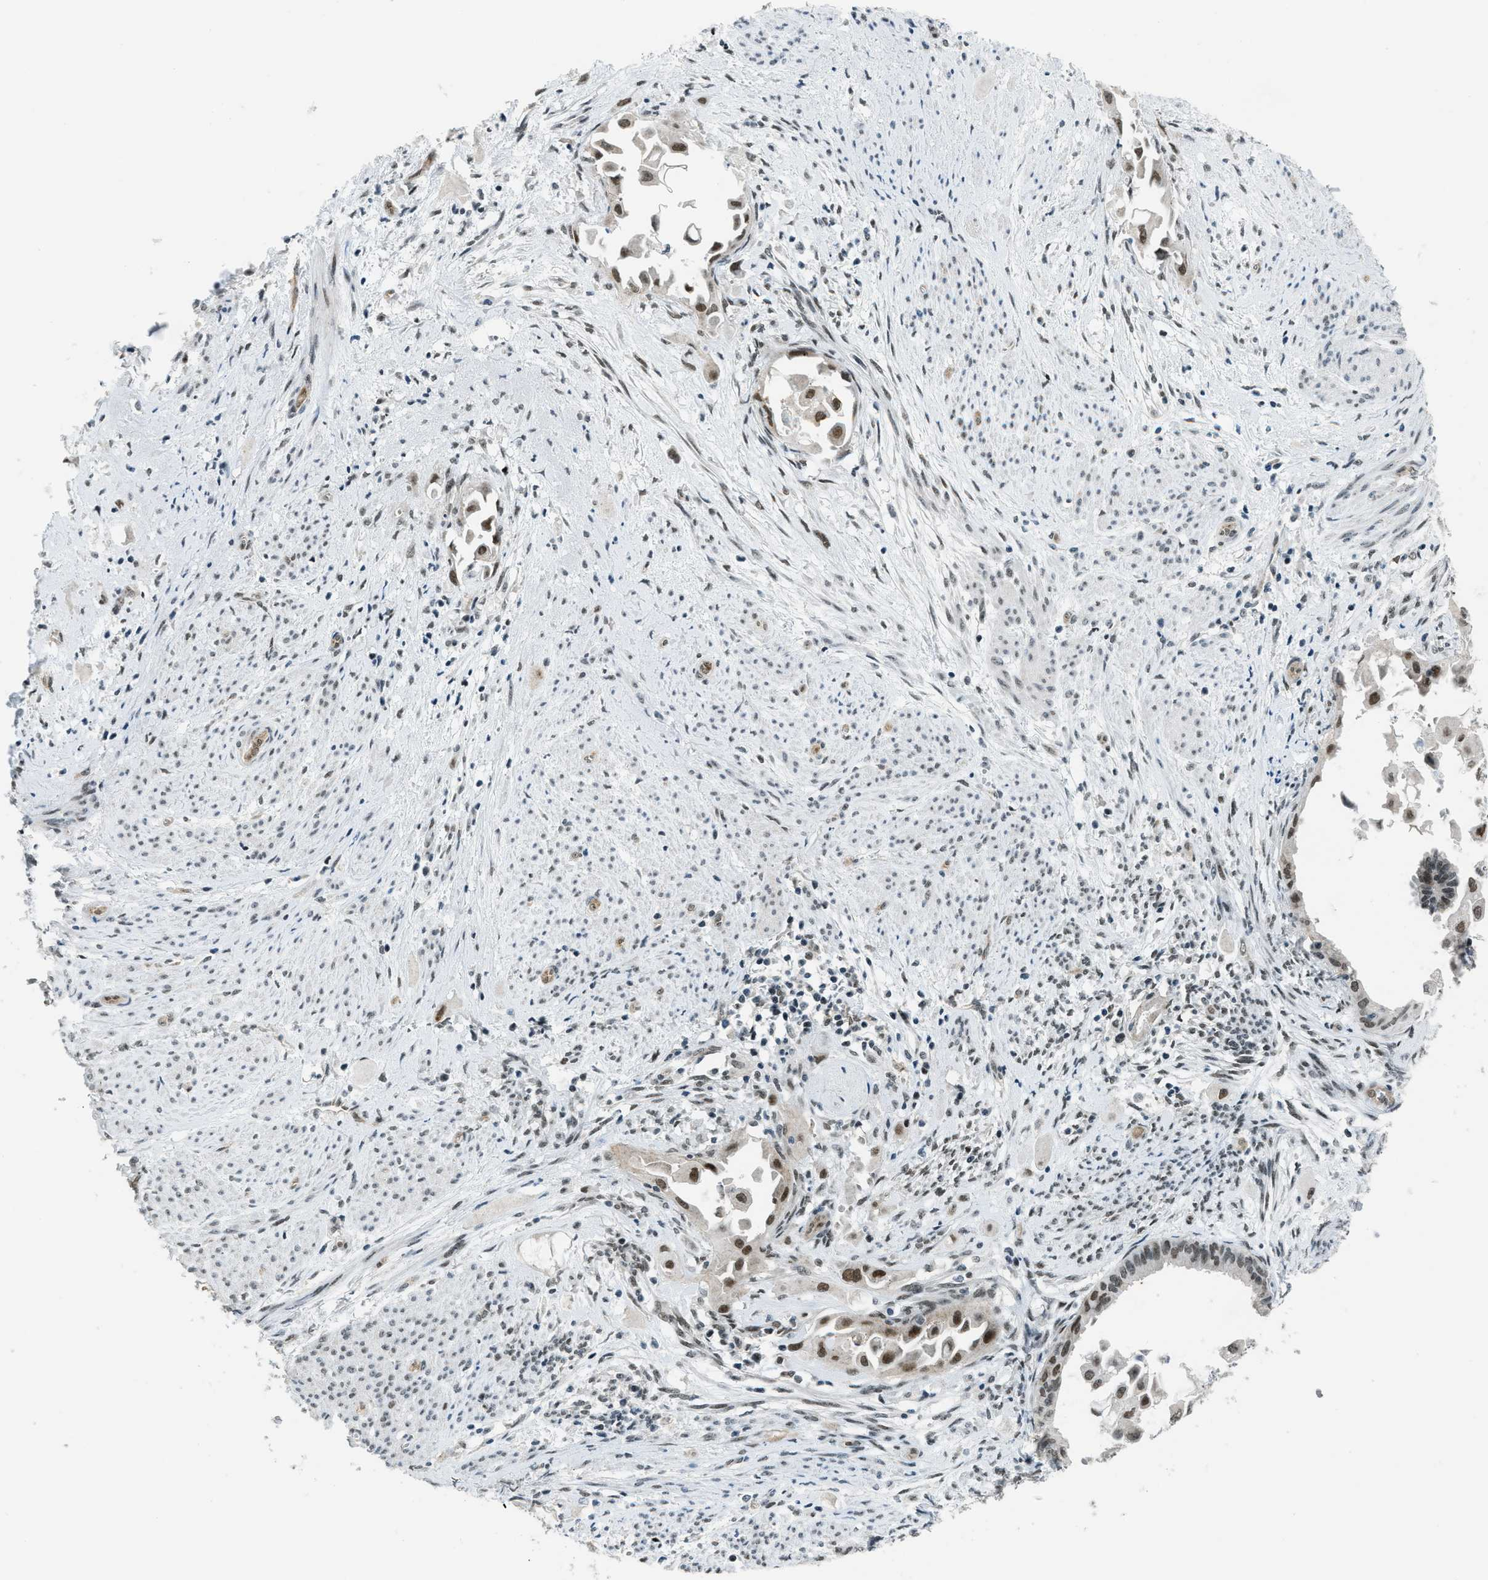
{"staining": {"intensity": "moderate", "quantity": ">75%", "location": "nuclear"}, "tissue": "cervical cancer", "cell_type": "Tumor cells", "image_type": "cancer", "snomed": [{"axis": "morphology", "description": "Normal tissue, NOS"}, {"axis": "morphology", "description": "Adenocarcinoma, NOS"}, {"axis": "topography", "description": "Cervix"}, {"axis": "topography", "description": "Endometrium"}], "caption": "A brown stain labels moderate nuclear staining of a protein in human cervical cancer tumor cells. Using DAB (3,3'-diaminobenzidine) (brown) and hematoxylin (blue) stains, captured at high magnification using brightfield microscopy.", "gene": "KLF6", "patient": {"sex": "female", "age": 86}}